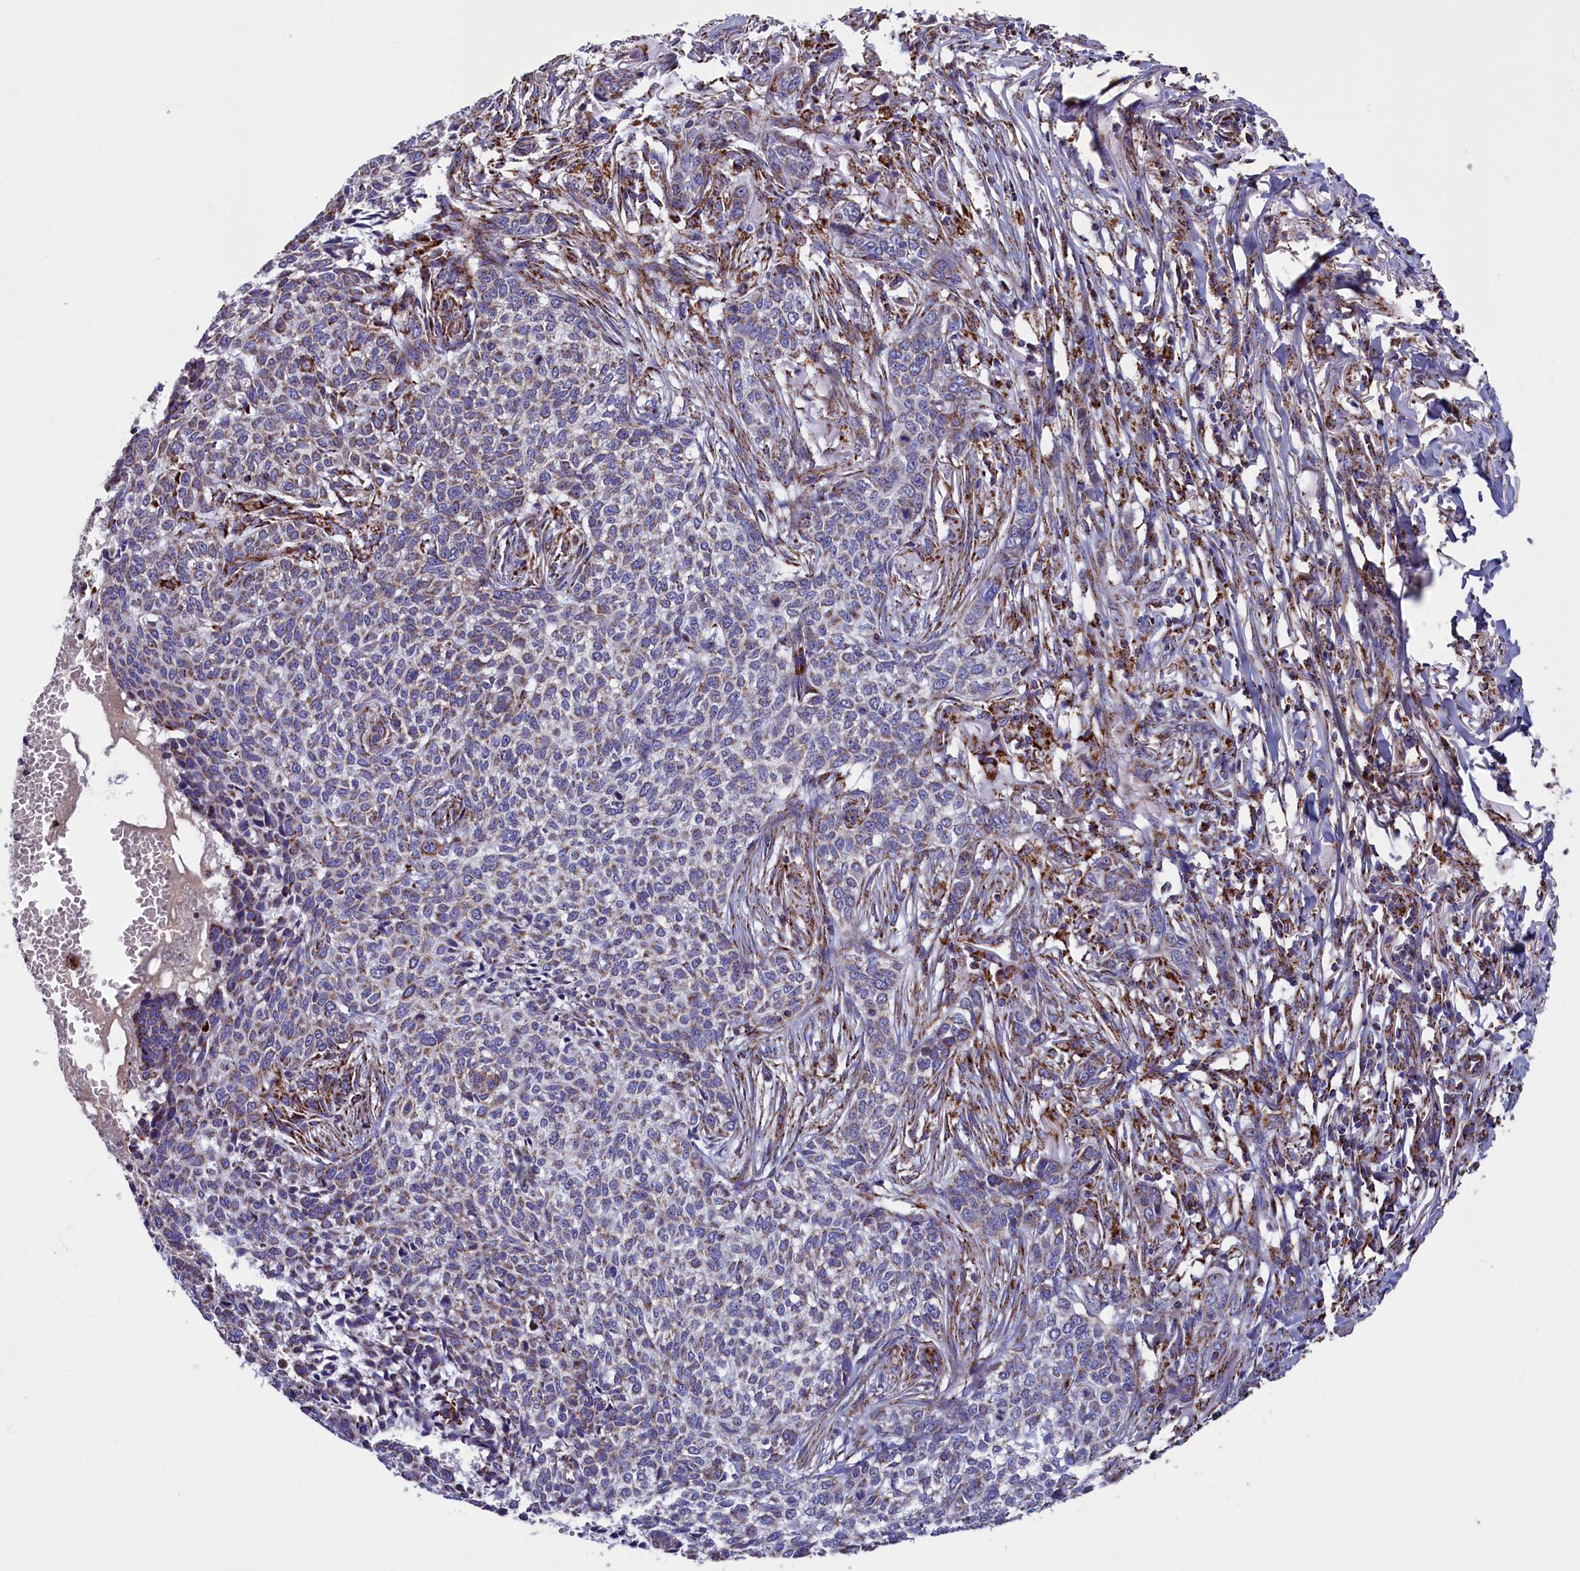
{"staining": {"intensity": "weak", "quantity": "25%-75%", "location": "cytoplasmic/membranous"}, "tissue": "skin cancer", "cell_type": "Tumor cells", "image_type": "cancer", "snomed": [{"axis": "morphology", "description": "Basal cell carcinoma"}, {"axis": "topography", "description": "Skin"}], "caption": "A high-resolution photomicrograph shows immunohistochemistry staining of basal cell carcinoma (skin), which shows weak cytoplasmic/membranous expression in about 25%-75% of tumor cells.", "gene": "SLC39A3", "patient": {"sex": "male", "age": 85}}